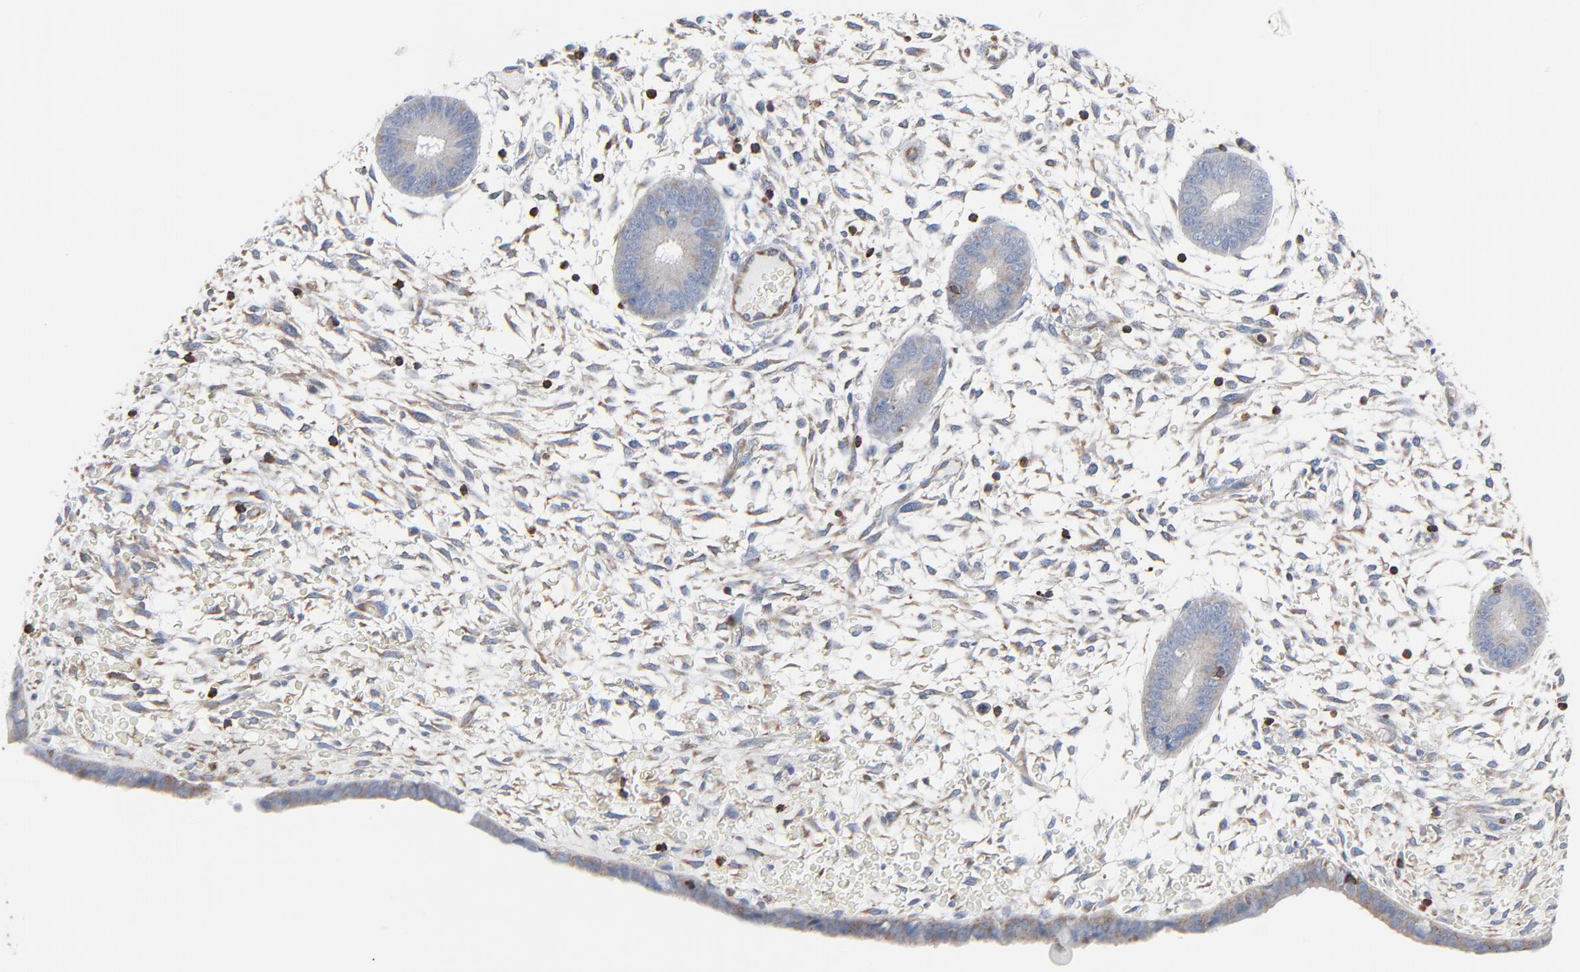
{"staining": {"intensity": "strong", "quantity": "<25%", "location": "cytoplasmic/membranous"}, "tissue": "endometrium", "cell_type": "Cells in endometrial stroma", "image_type": "normal", "snomed": [{"axis": "morphology", "description": "Normal tissue, NOS"}, {"axis": "topography", "description": "Endometrium"}], "caption": "The image reveals staining of benign endometrium, revealing strong cytoplasmic/membranous protein positivity (brown color) within cells in endometrial stroma. Ihc stains the protein in brown and the nuclei are stained blue.", "gene": "OPTN", "patient": {"sex": "female", "age": 42}}